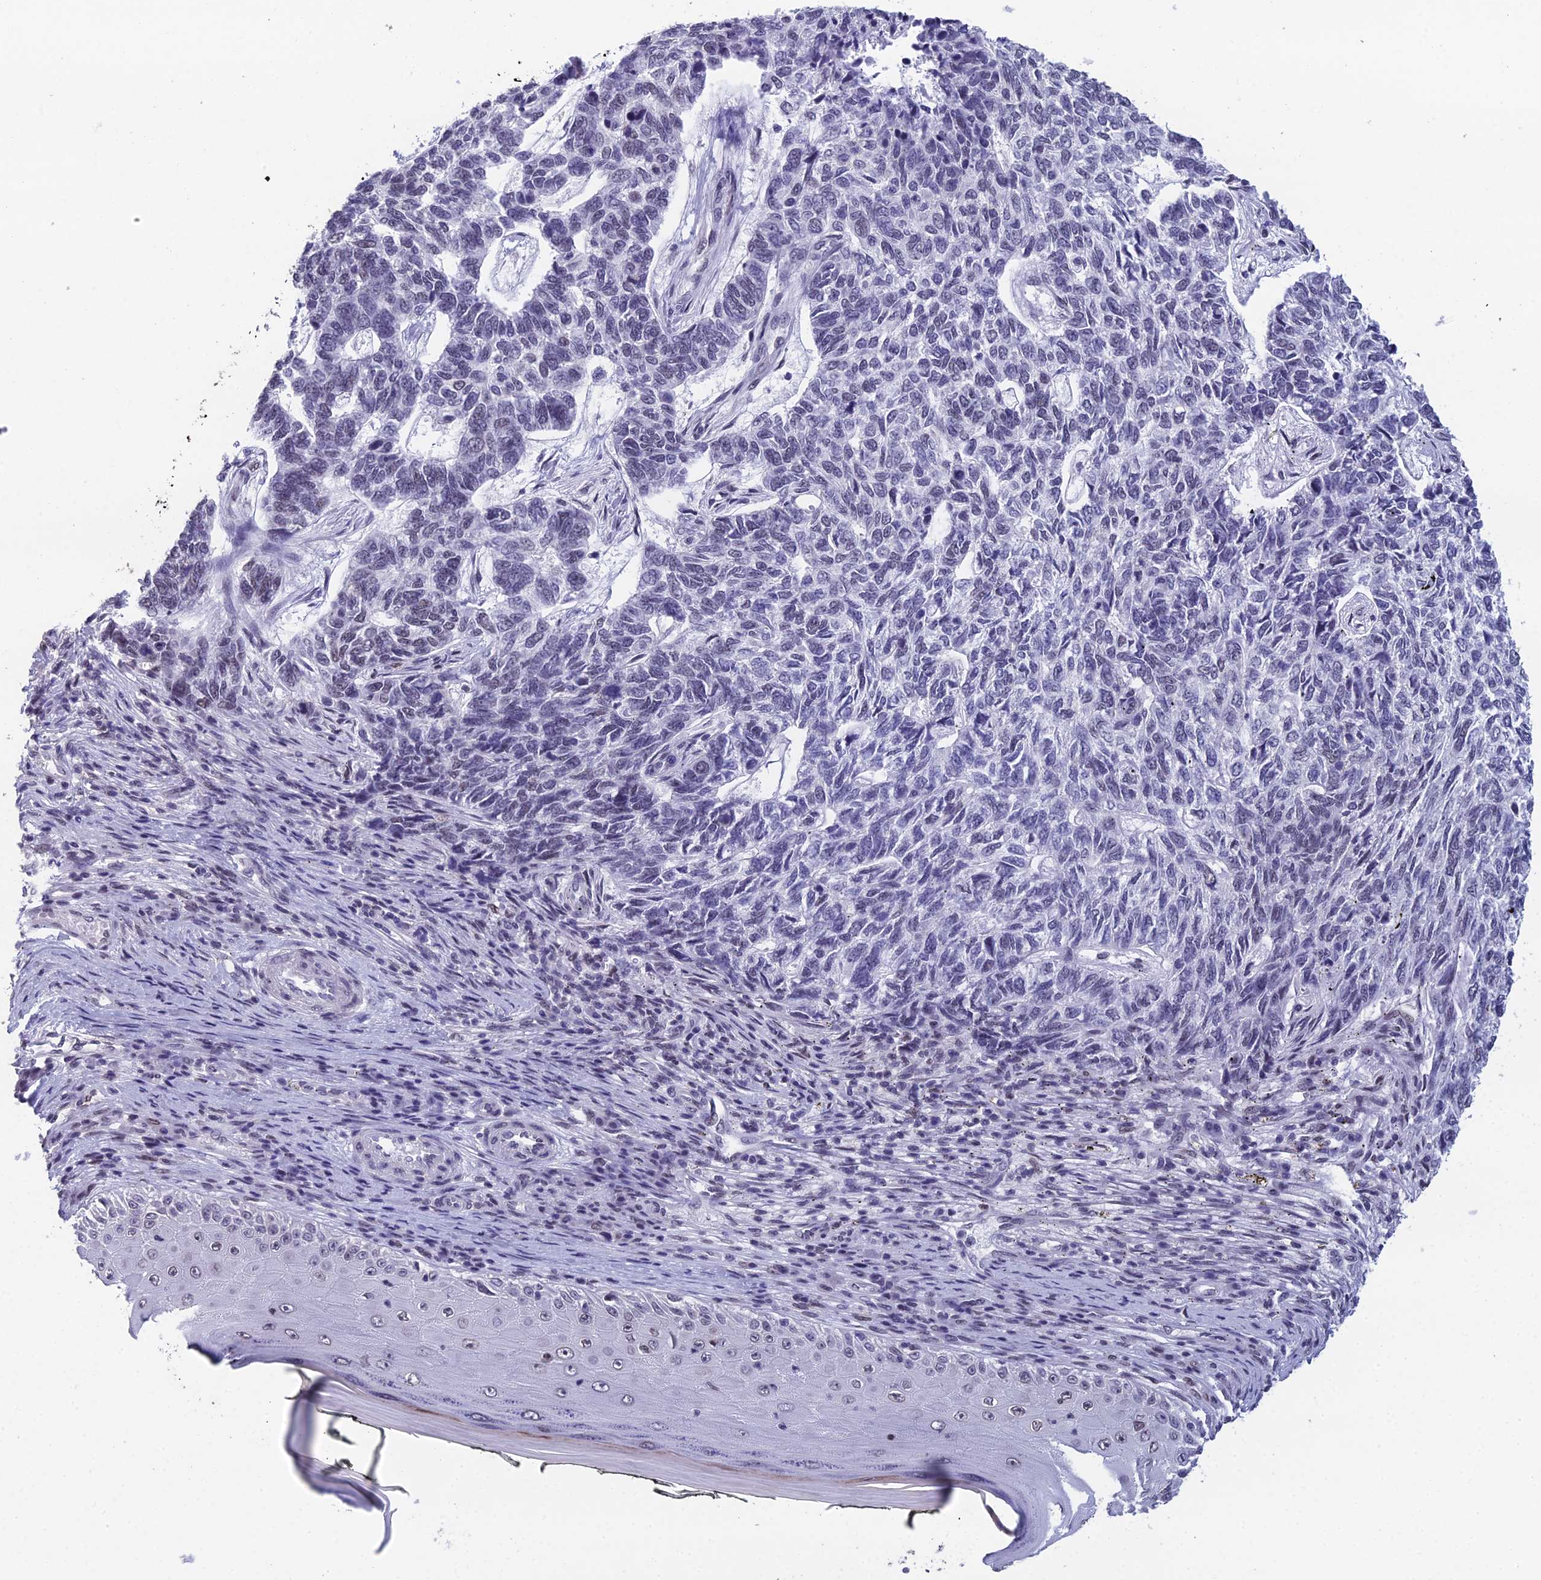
{"staining": {"intensity": "negative", "quantity": "none", "location": "none"}, "tissue": "skin cancer", "cell_type": "Tumor cells", "image_type": "cancer", "snomed": [{"axis": "morphology", "description": "Basal cell carcinoma"}, {"axis": "topography", "description": "Skin"}], "caption": "IHC photomicrograph of neoplastic tissue: basal cell carcinoma (skin) stained with DAB displays no significant protein positivity in tumor cells.", "gene": "CCDC97", "patient": {"sex": "female", "age": 65}}